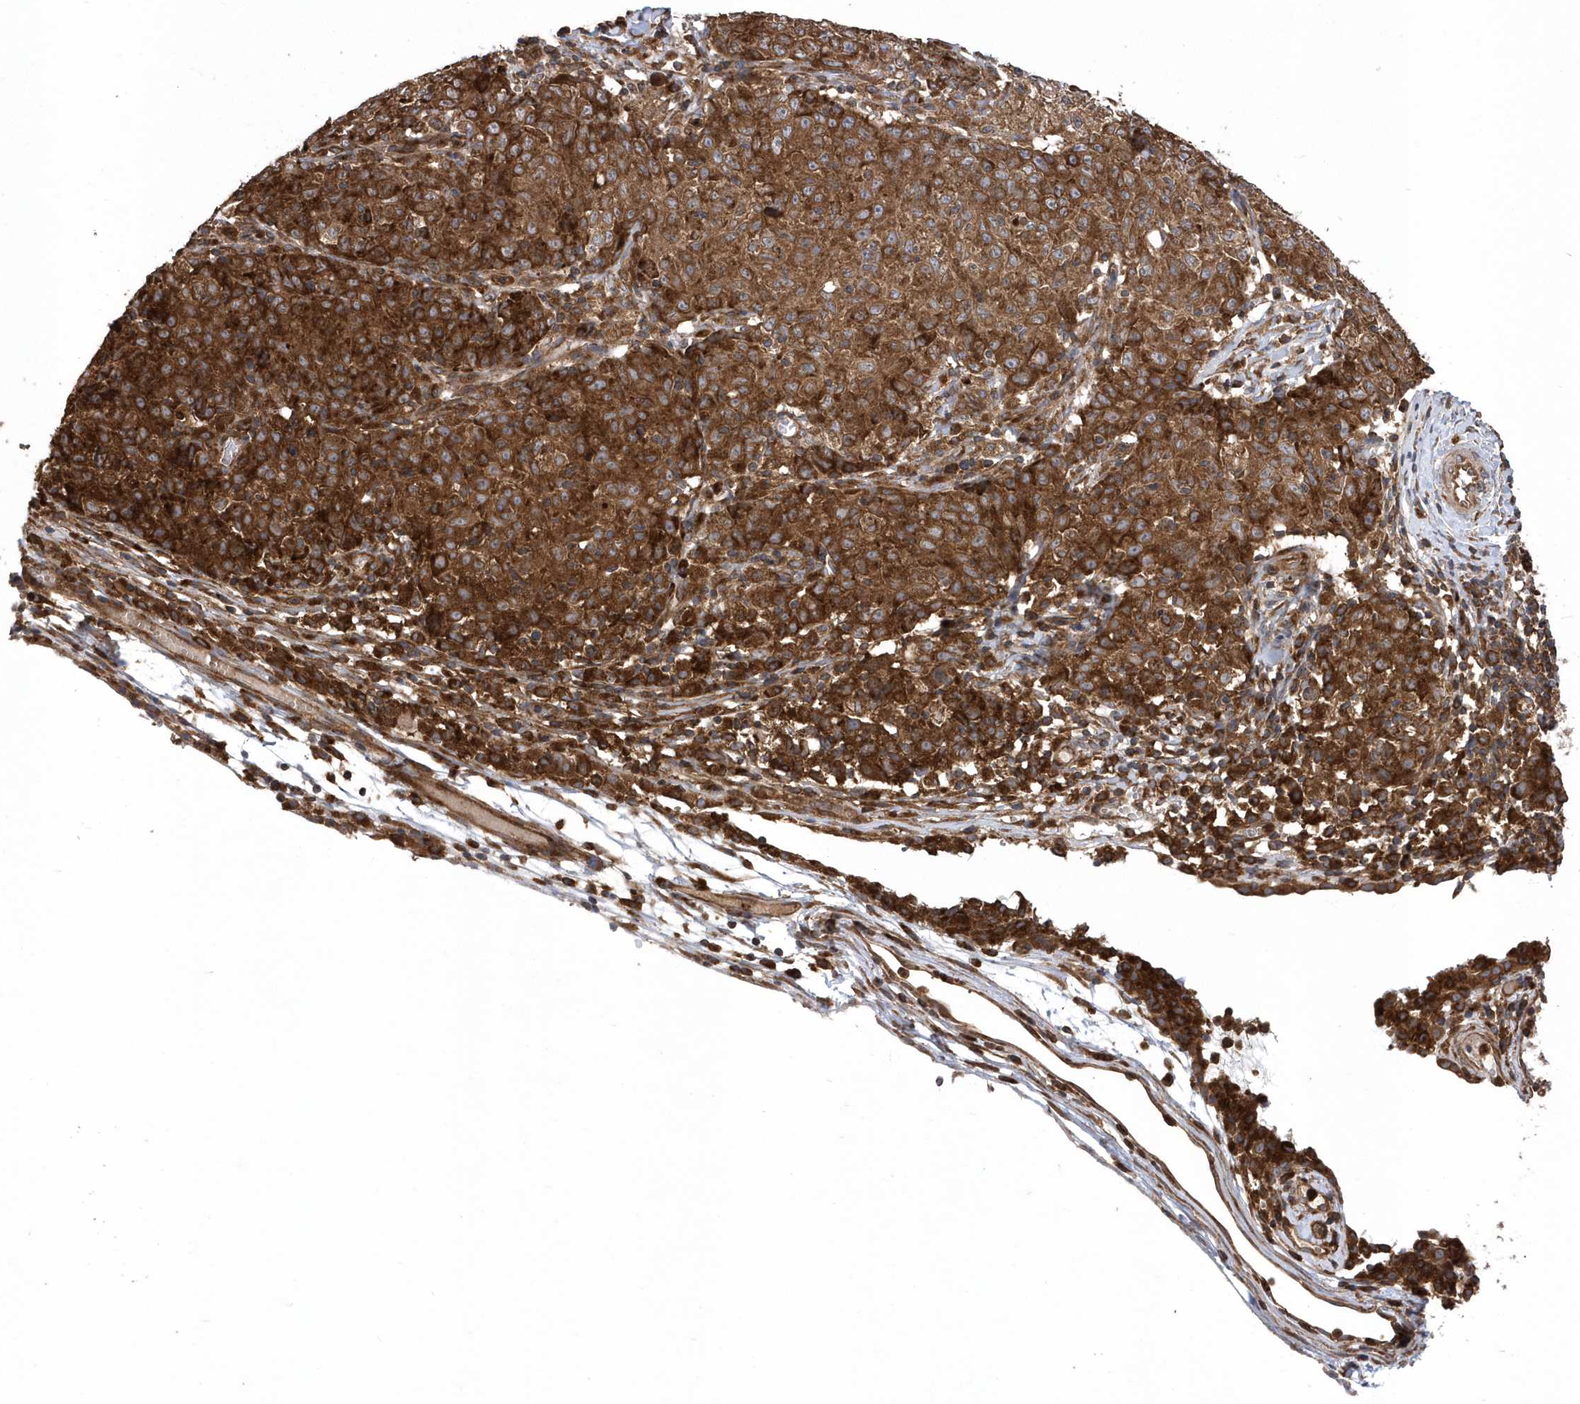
{"staining": {"intensity": "strong", "quantity": ">75%", "location": "cytoplasmic/membranous"}, "tissue": "ovarian cancer", "cell_type": "Tumor cells", "image_type": "cancer", "snomed": [{"axis": "morphology", "description": "Carcinoma, endometroid"}, {"axis": "topography", "description": "Ovary"}], "caption": "Immunohistochemistry (DAB (3,3'-diaminobenzidine)) staining of ovarian cancer (endometroid carcinoma) shows strong cytoplasmic/membranous protein expression in about >75% of tumor cells.", "gene": "WASHC5", "patient": {"sex": "female", "age": 42}}